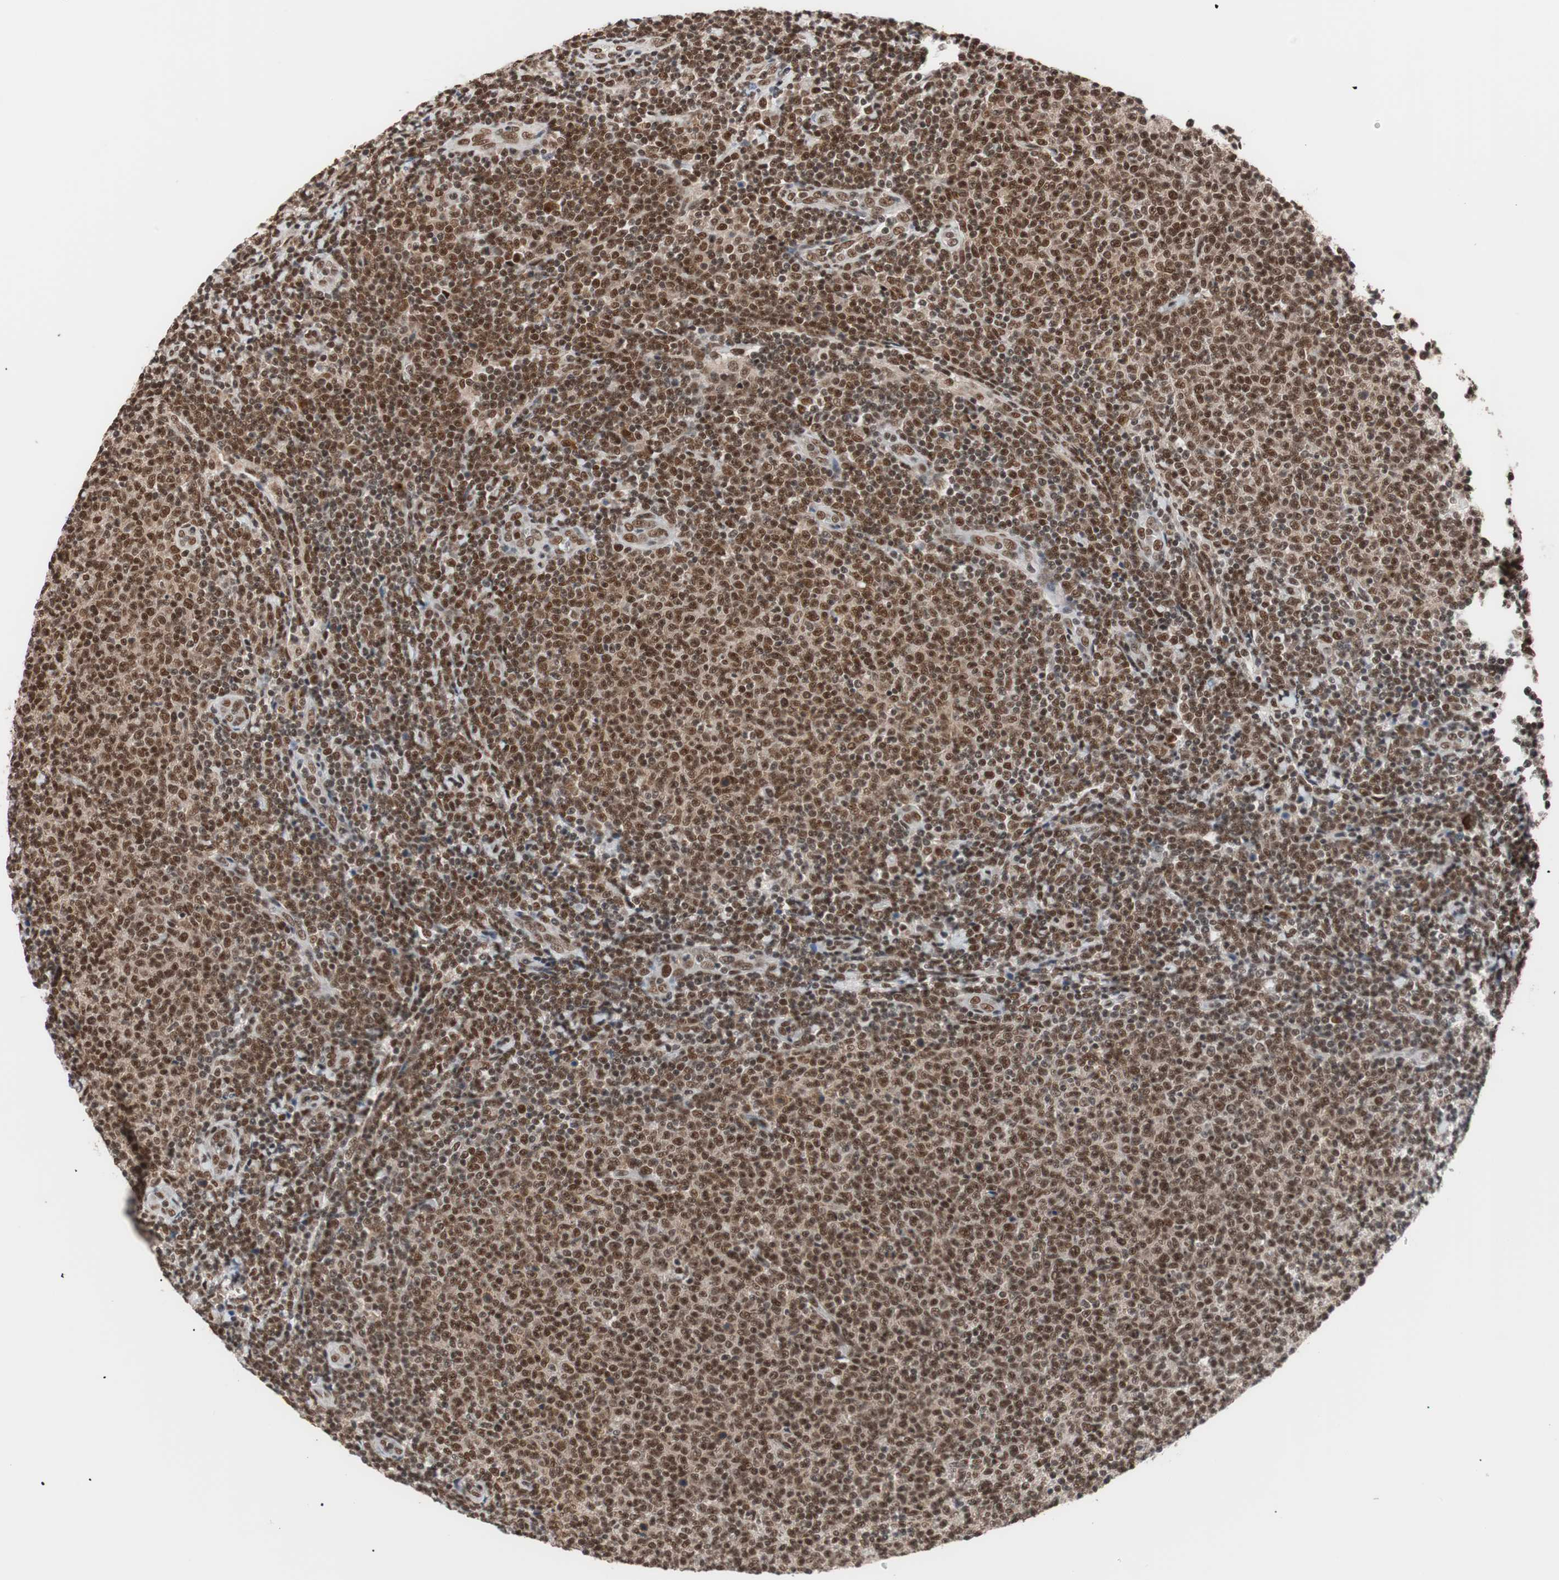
{"staining": {"intensity": "strong", "quantity": ">75%", "location": "nuclear"}, "tissue": "lymphoma", "cell_type": "Tumor cells", "image_type": "cancer", "snomed": [{"axis": "morphology", "description": "Malignant lymphoma, non-Hodgkin's type, Low grade"}, {"axis": "topography", "description": "Lymph node"}], "caption": "About >75% of tumor cells in human lymphoma exhibit strong nuclear protein positivity as visualized by brown immunohistochemical staining.", "gene": "CHAMP1", "patient": {"sex": "male", "age": 66}}